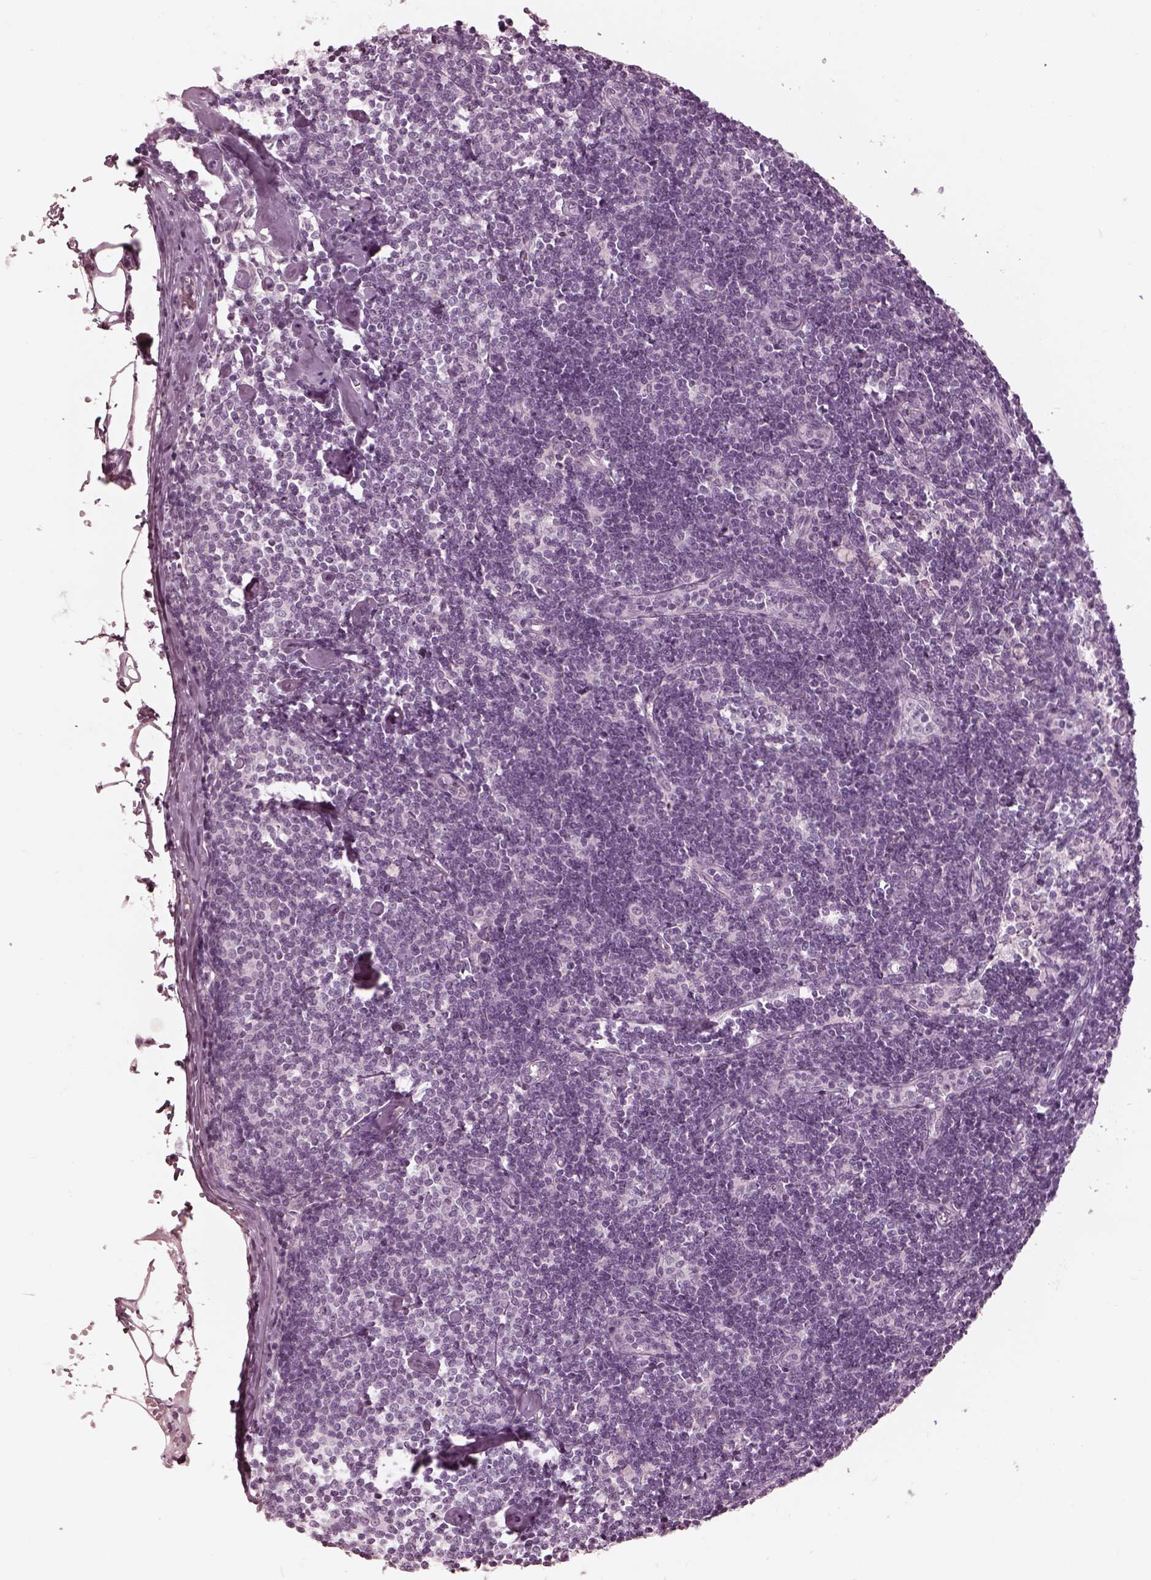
{"staining": {"intensity": "negative", "quantity": "none", "location": "none"}, "tissue": "lymph node", "cell_type": "Germinal center cells", "image_type": "normal", "snomed": [{"axis": "morphology", "description": "Normal tissue, NOS"}, {"axis": "topography", "description": "Lymph node"}], "caption": "This is an immunohistochemistry photomicrograph of normal lymph node. There is no expression in germinal center cells.", "gene": "KRTAP24", "patient": {"sex": "female", "age": 42}}